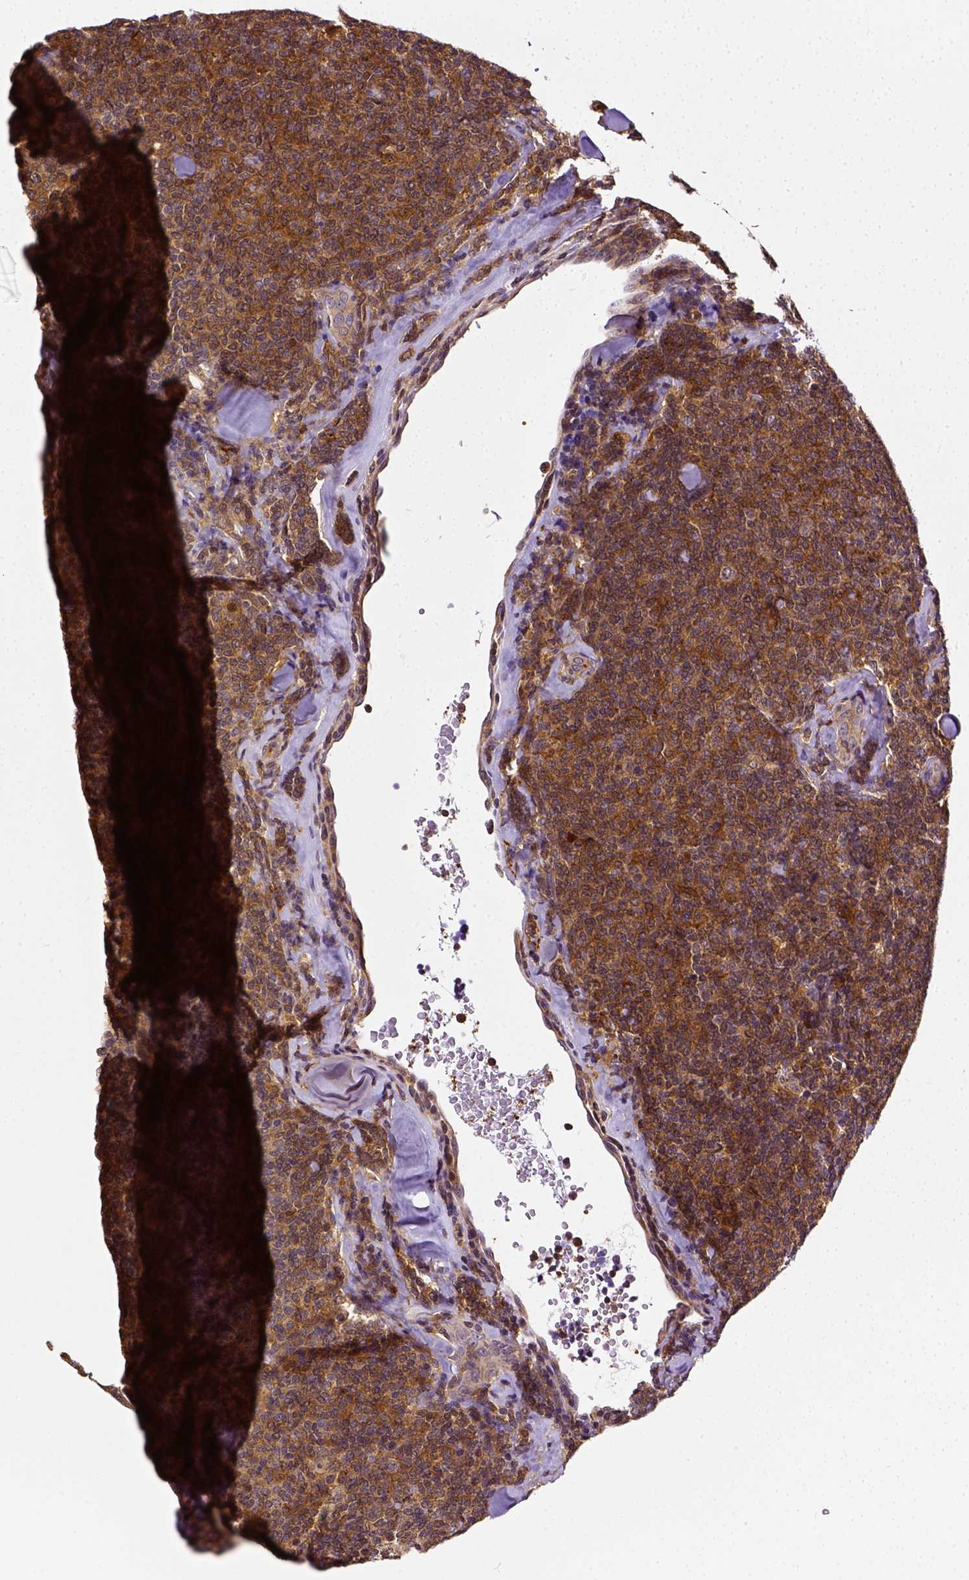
{"staining": {"intensity": "strong", "quantity": ">75%", "location": "cytoplasmic/membranous"}, "tissue": "lymphoma", "cell_type": "Tumor cells", "image_type": "cancer", "snomed": [{"axis": "morphology", "description": "Malignant lymphoma, non-Hodgkin's type, Low grade"}, {"axis": "topography", "description": "Lymph node"}], "caption": "Immunohistochemistry (IHC) micrograph of lymphoma stained for a protein (brown), which shows high levels of strong cytoplasmic/membranous positivity in about >75% of tumor cells.", "gene": "MATK", "patient": {"sex": "female", "age": 56}}